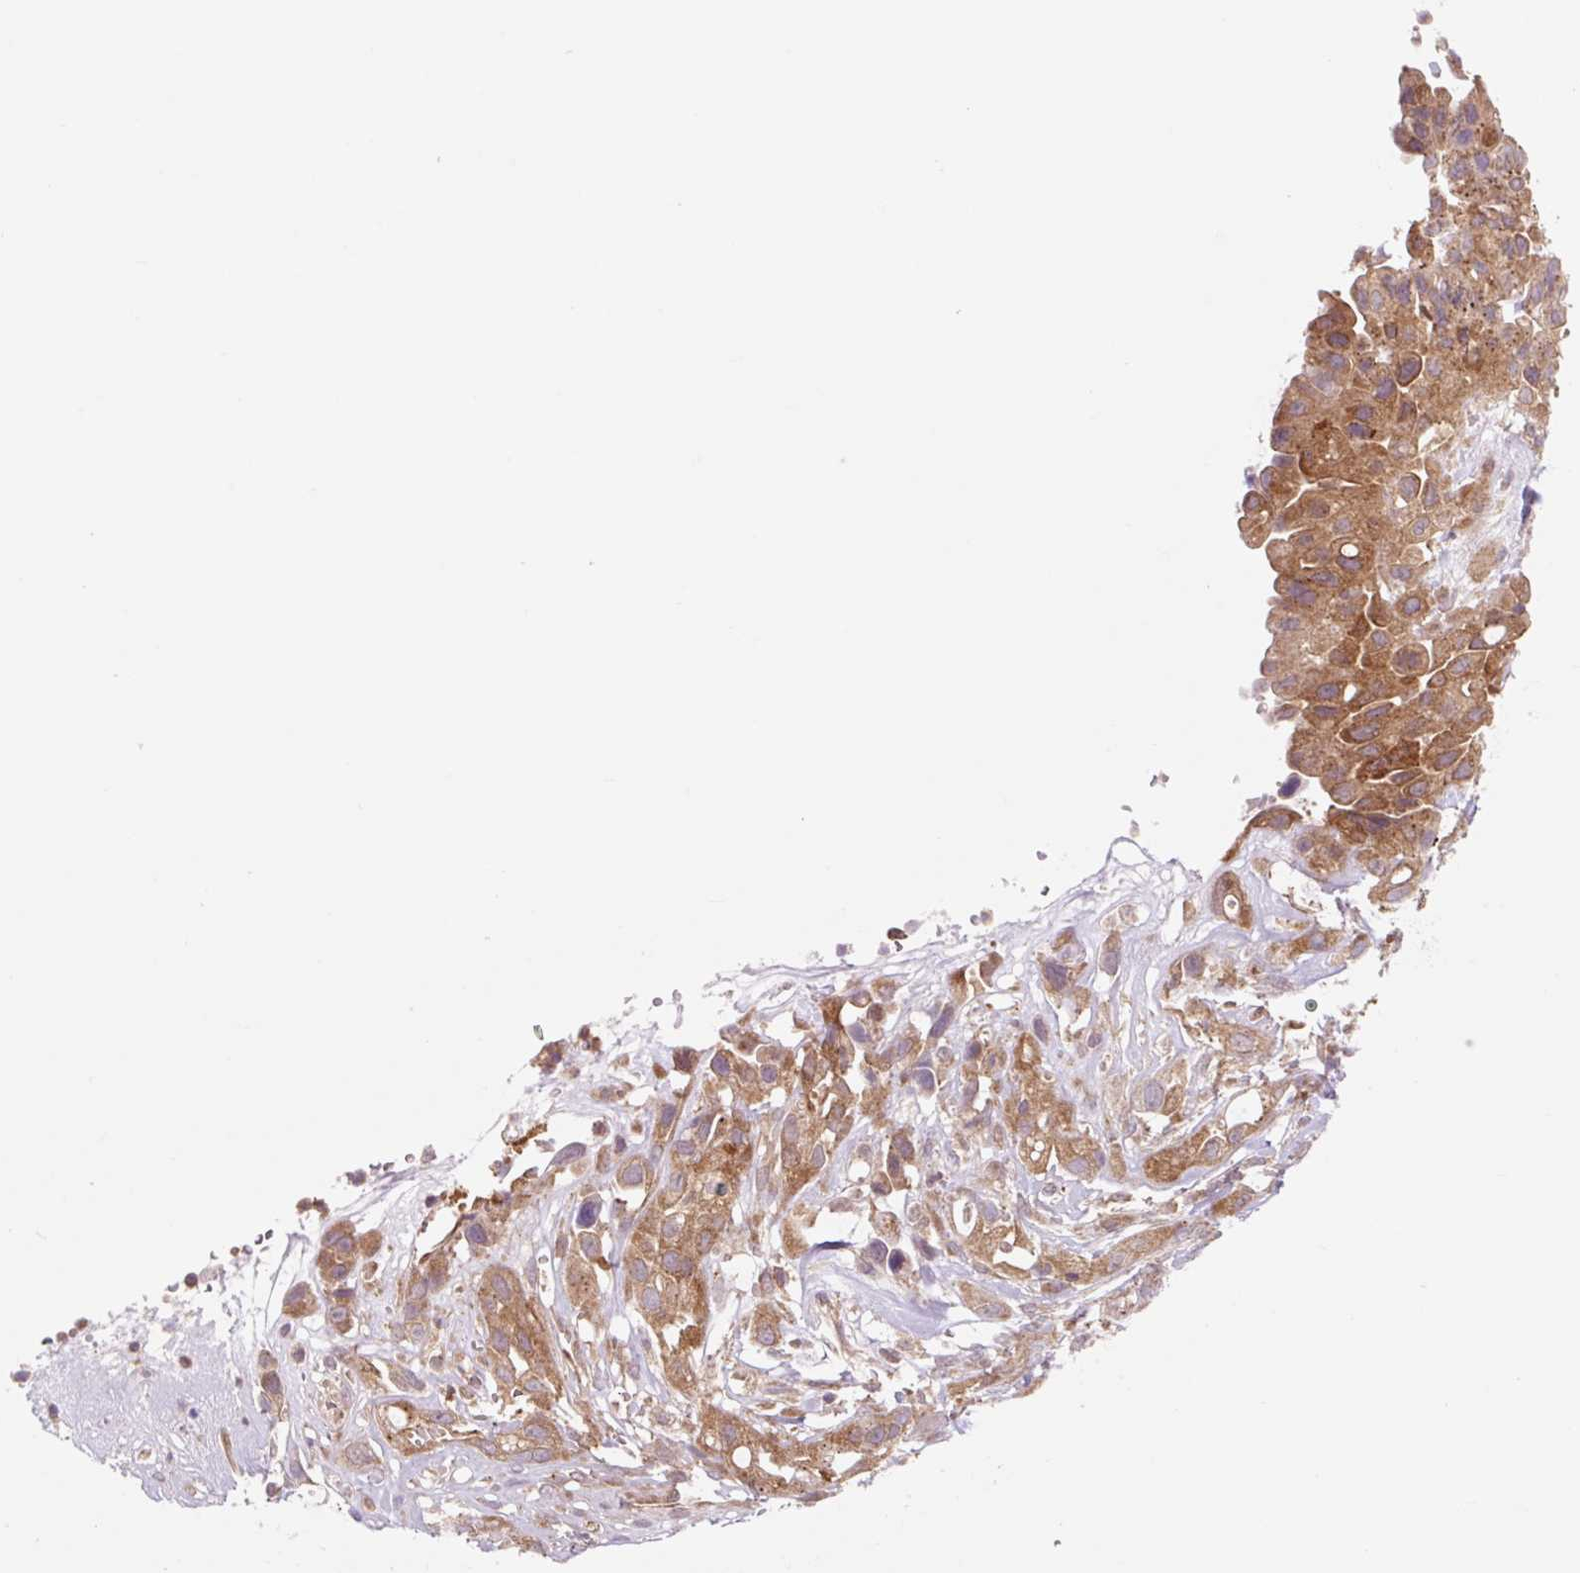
{"staining": {"intensity": "moderate", "quantity": ">75%", "location": "cytoplasmic/membranous"}, "tissue": "pancreatic cancer", "cell_type": "Tumor cells", "image_type": "cancer", "snomed": [{"axis": "morphology", "description": "Adenocarcinoma, NOS"}, {"axis": "topography", "description": "Pancreas"}], "caption": "The micrograph demonstrates a brown stain indicating the presence of a protein in the cytoplasmic/membranous of tumor cells in adenocarcinoma (pancreatic).", "gene": "VPS4A", "patient": {"sex": "male", "age": 44}}